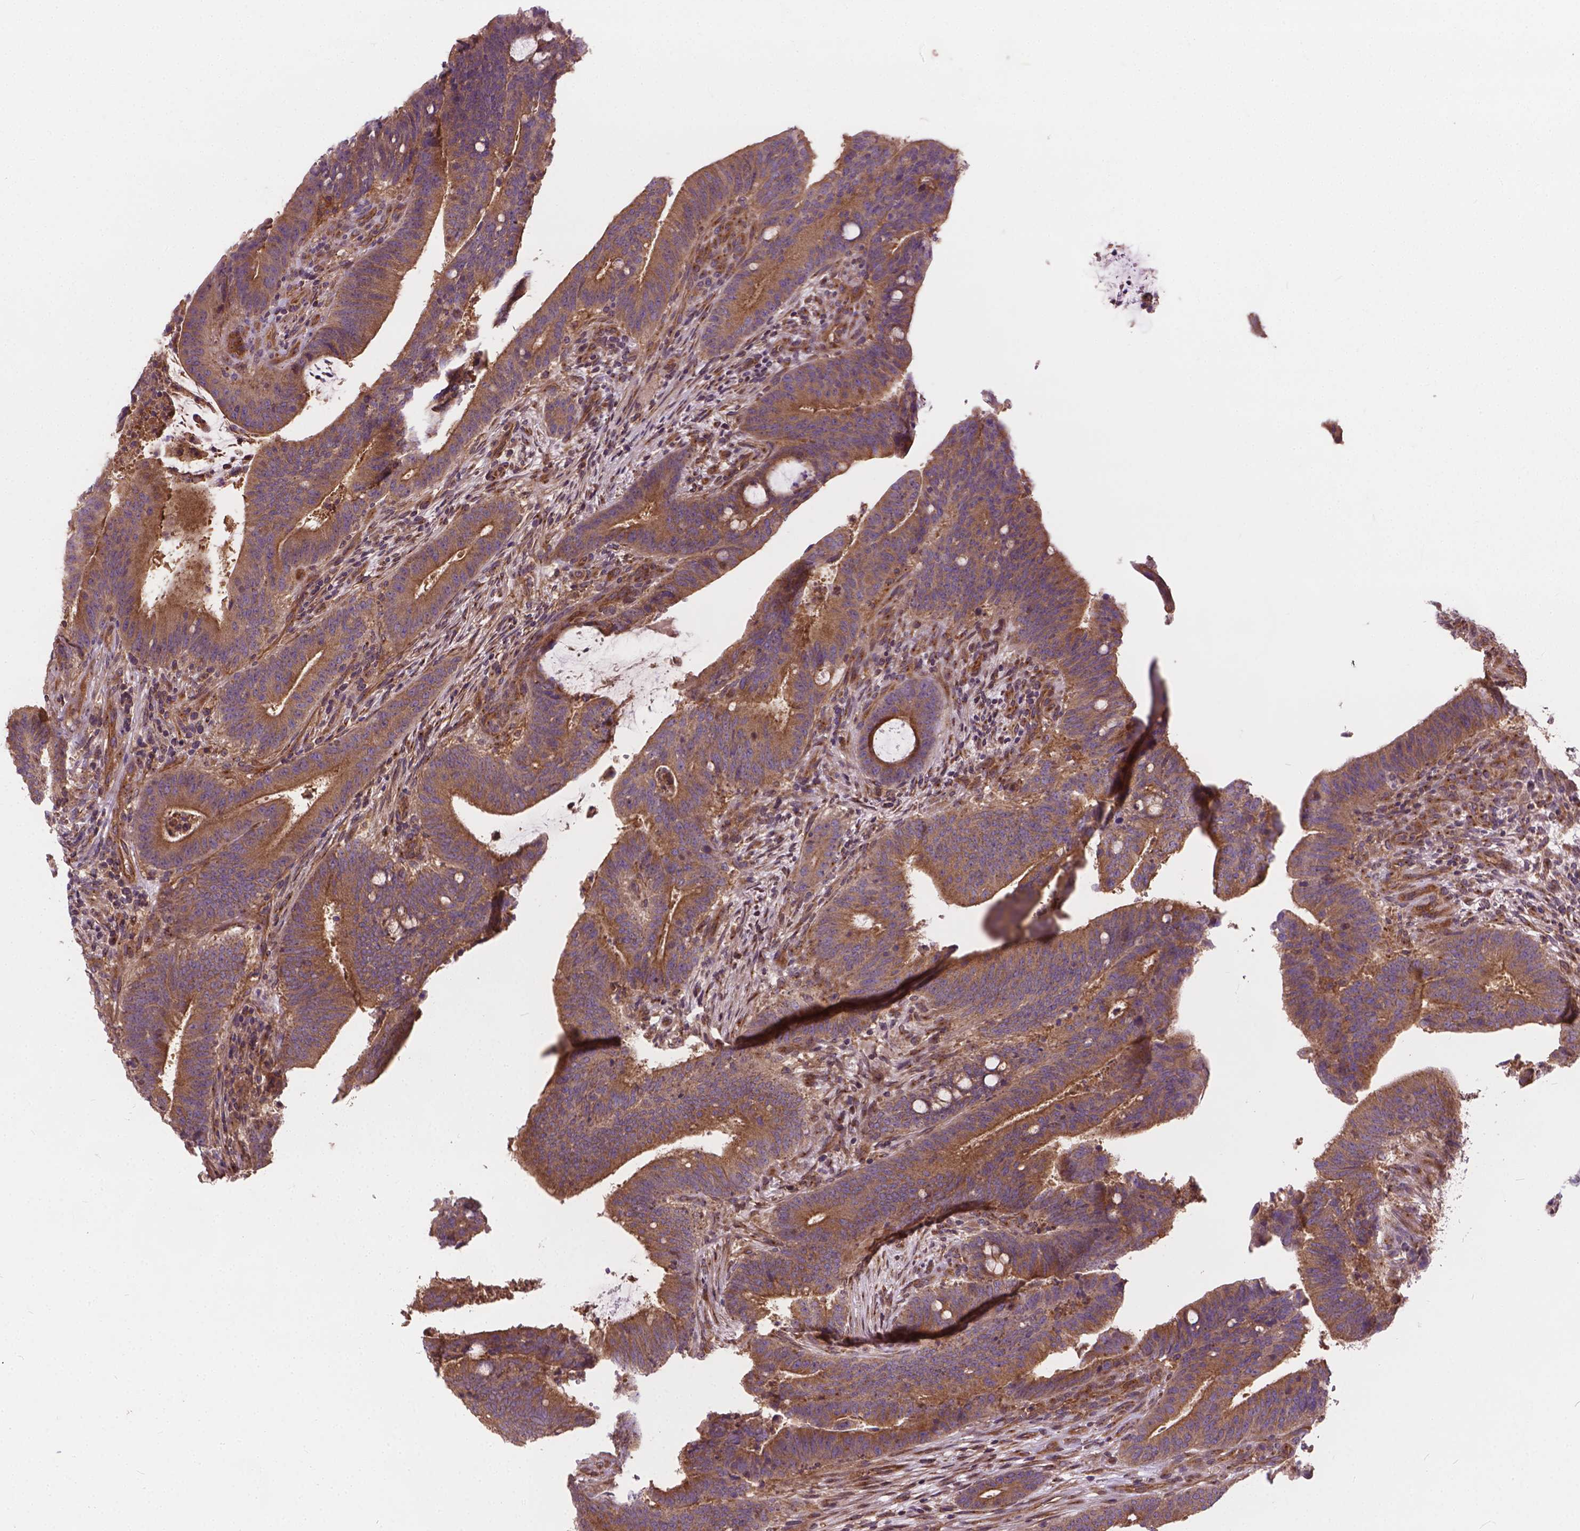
{"staining": {"intensity": "moderate", "quantity": ">75%", "location": "cytoplasmic/membranous"}, "tissue": "colorectal cancer", "cell_type": "Tumor cells", "image_type": "cancer", "snomed": [{"axis": "morphology", "description": "Adenocarcinoma, NOS"}, {"axis": "topography", "description": "Colon"}], "caption": "An image of human adenocarcinoma (colorectal) stained for a protein displays moderate cytoplasmic/membranous brown staining in tumor cells.", "gene": "MZT1", "patient": {"sex": "female", "age": 43}}